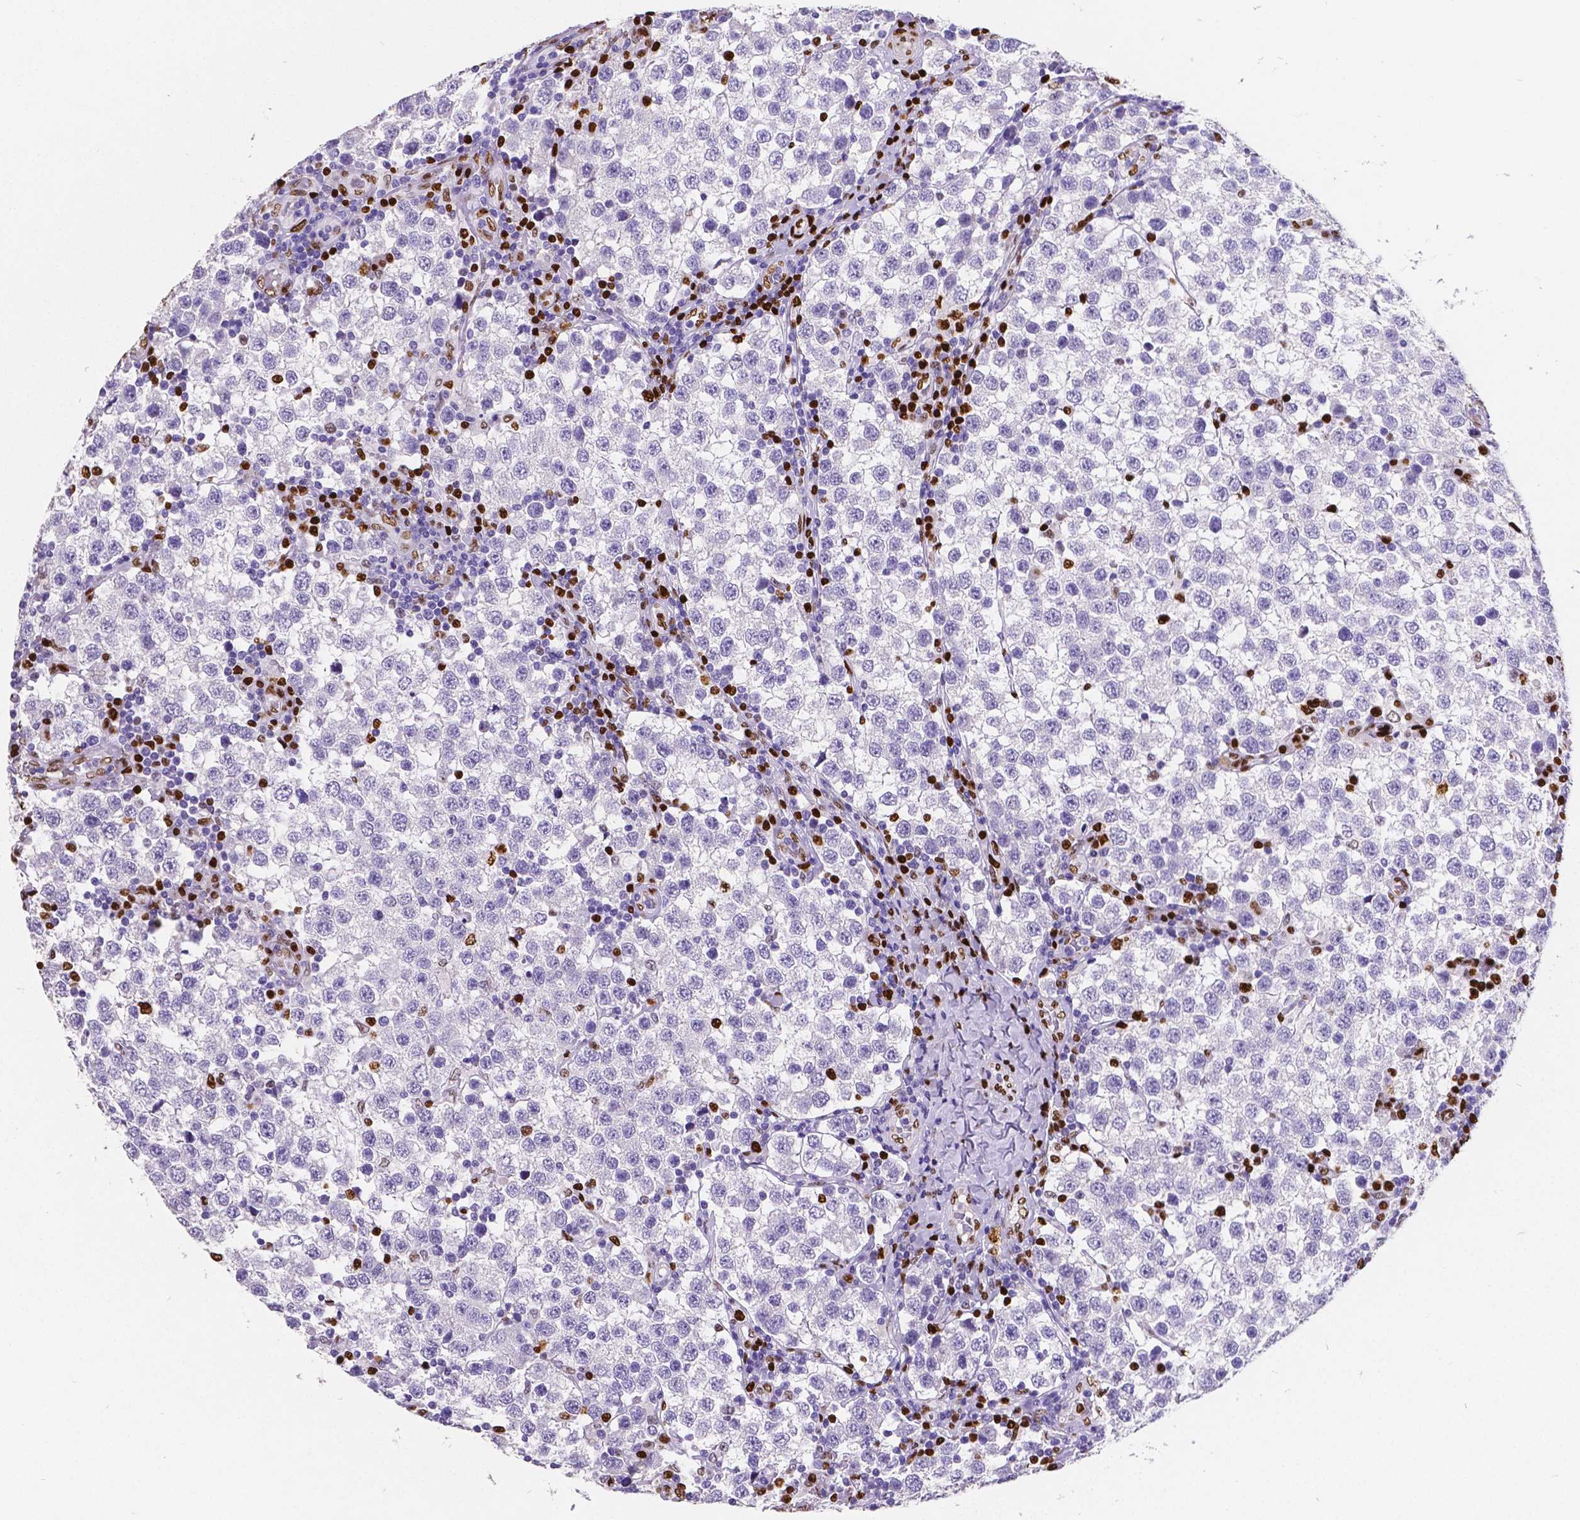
{"staining": {"intensity": "negative", "quantity": "none", "location": "none"}, "tissue": "testis cancer", "cell_type": "Tumor cells", "image_type": "cancer", "snomed": [{"axis": "morphology", "description": "Seminoma, NOS"}, {"axis": "topography", "description": "Testis"}], "caption": "Tumor cells are negative for protein expression in human testis seminoma. The staining is performed using DAB (3,3'-diaminobenzidine) brown chromogen with nuclei counter-stained in using hematoxylin.", "gene": "MEF2C", "patient": {"sex": "male", "age": 34}}